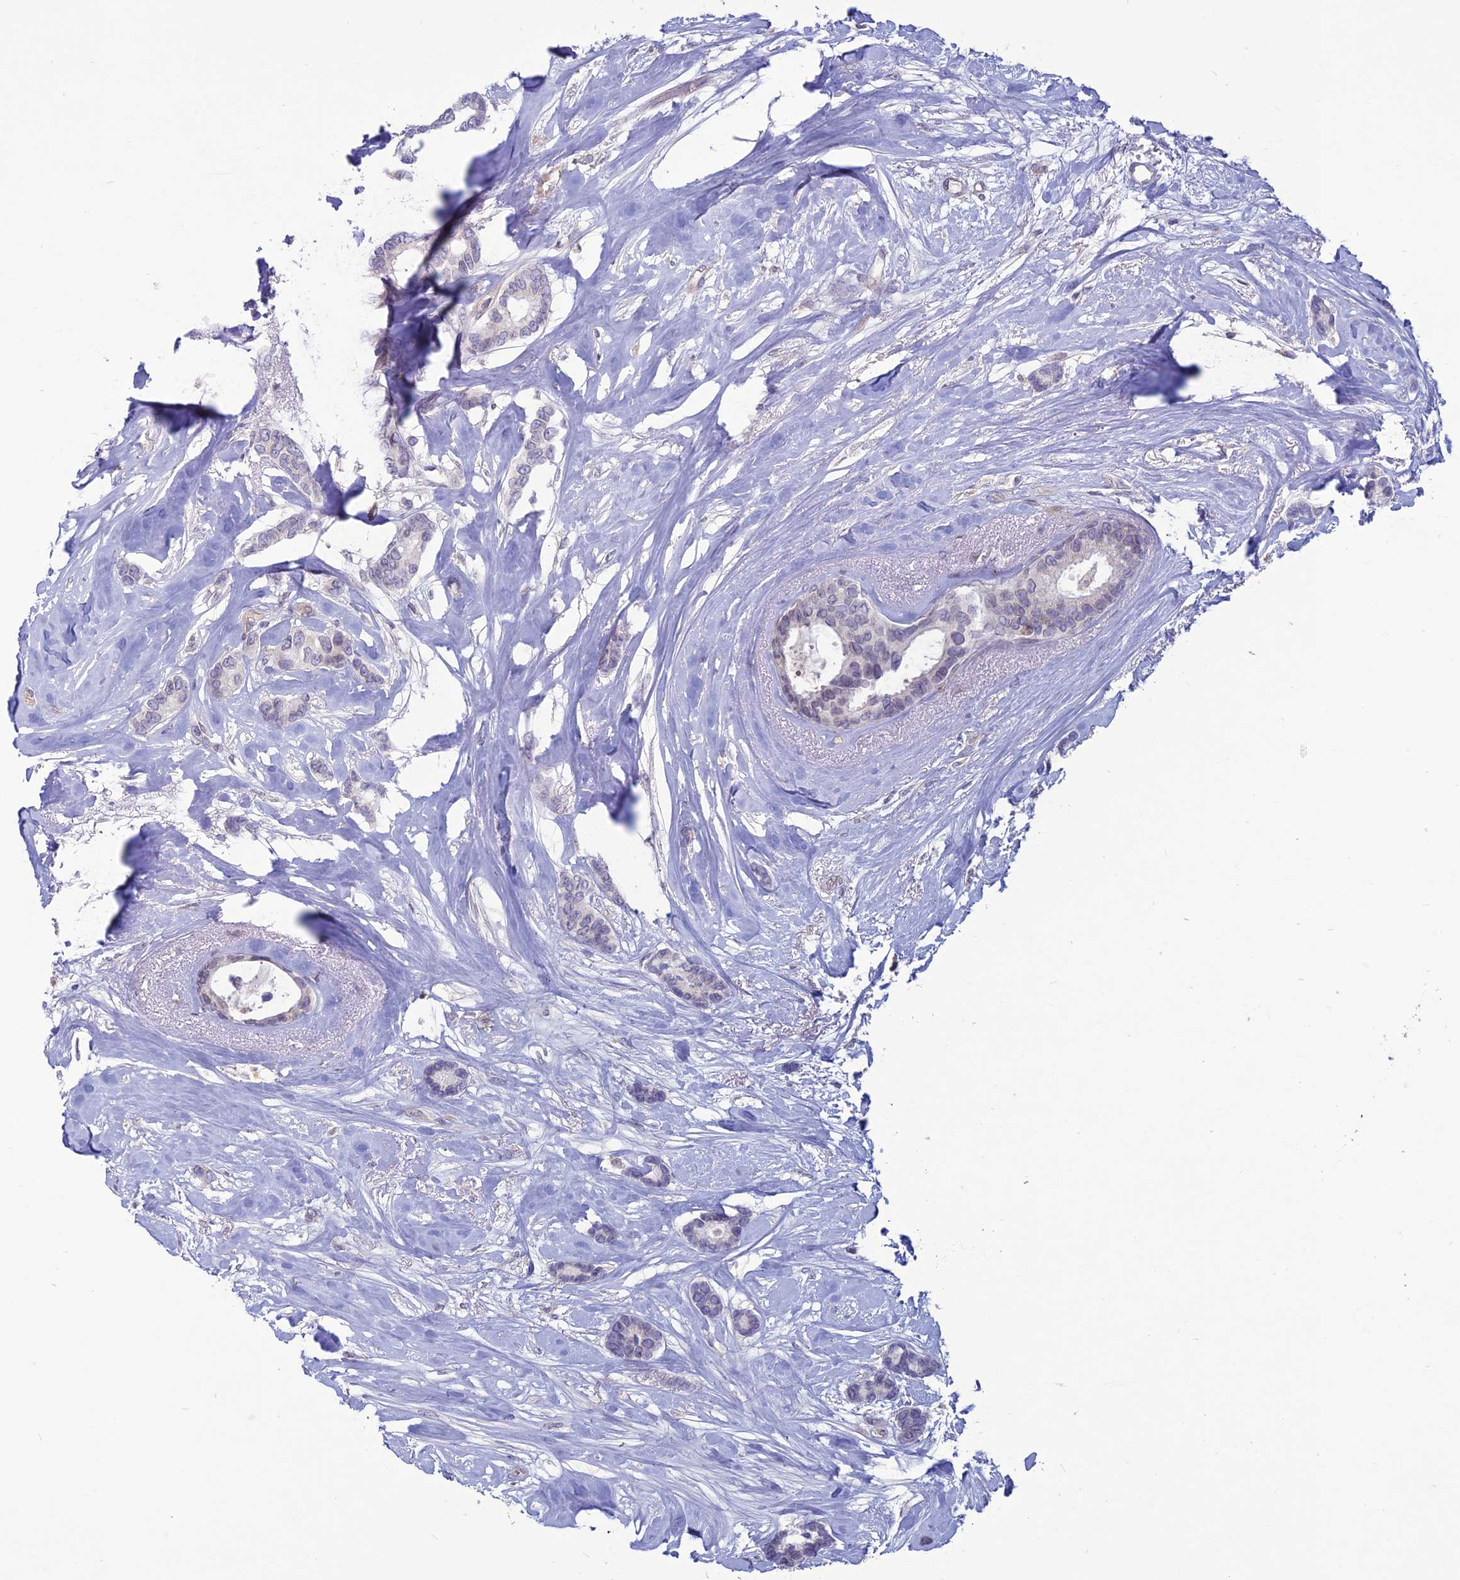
{"staining": {"intensity": "negative", "quantity": "none", "location": "none"}, "tissue": "breast cancer", "cell_type": "Tumor cells", "image_type": "cancer", "snomed": [{"axis": "morphology", "description": "Duct carcinoma"}, {"axis": "topography", "description": "Breast"}], "caption": "An IHC micrograph of breast cancer is shown. There is no staining in tumor cells of breast cancer.", "gene": "WDR46", "patient": {"sex": "female", "age": 87}}